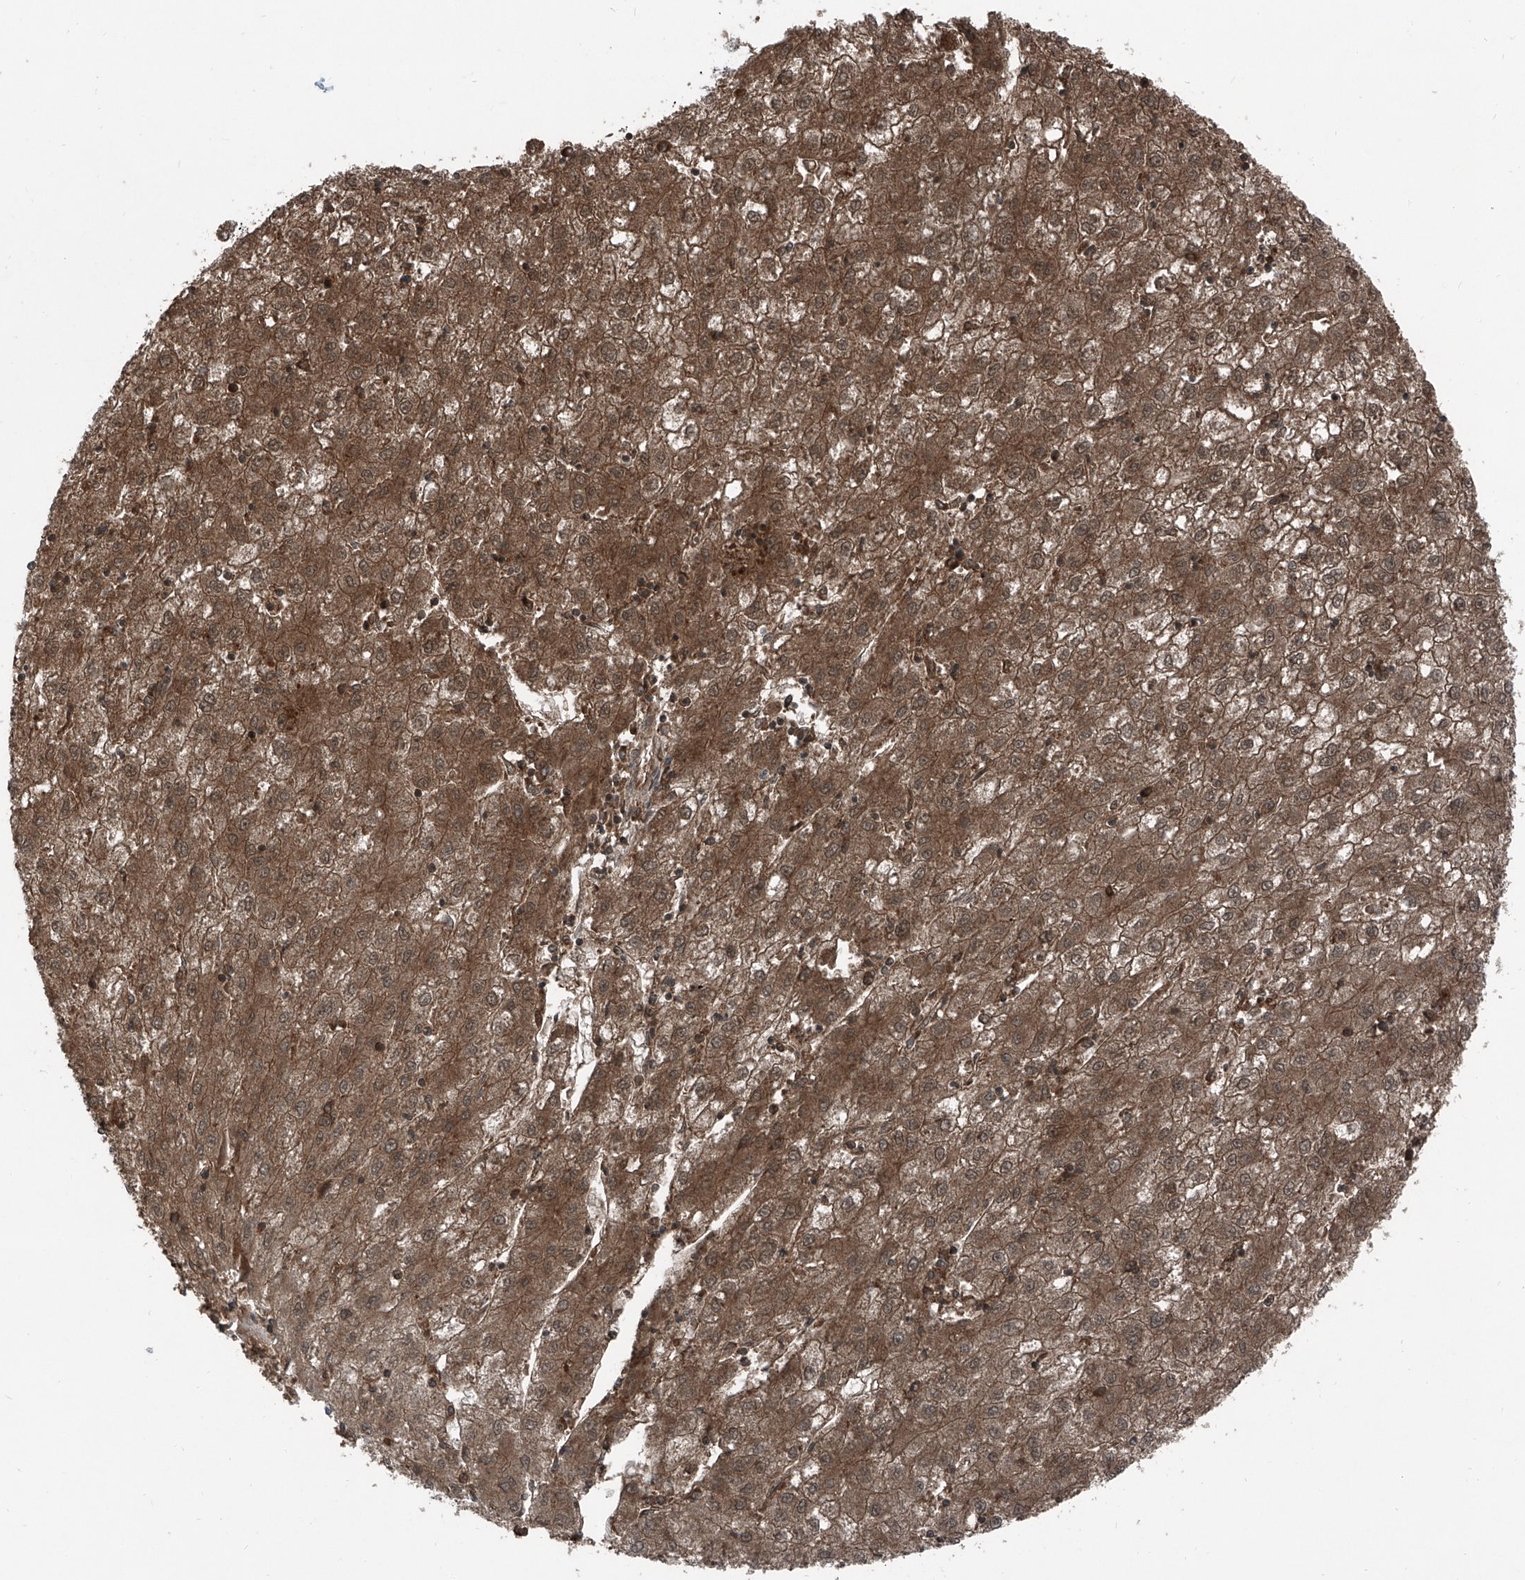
{"staining": {"intensity": "moderate", "quantity": ">75%", "location": "cytoplasmic/membranous"}, "tissue": "liver cancer", "cell_type": "Tumor cells", "image_type": "cancer", "snomed": [{"axis": "morphology", "description": "Carcinoma, Hepatocellular, NOS"}, {"axis": "topography", "description": "Liver"}], "caption": "Moderate cytoplasmic/membranous positivity is seen in approximately >75% of tumor cells in hepatocellular carcinoma (liver).", "gene": "RGN", "patient": {"sex": "male", "age": 72}}